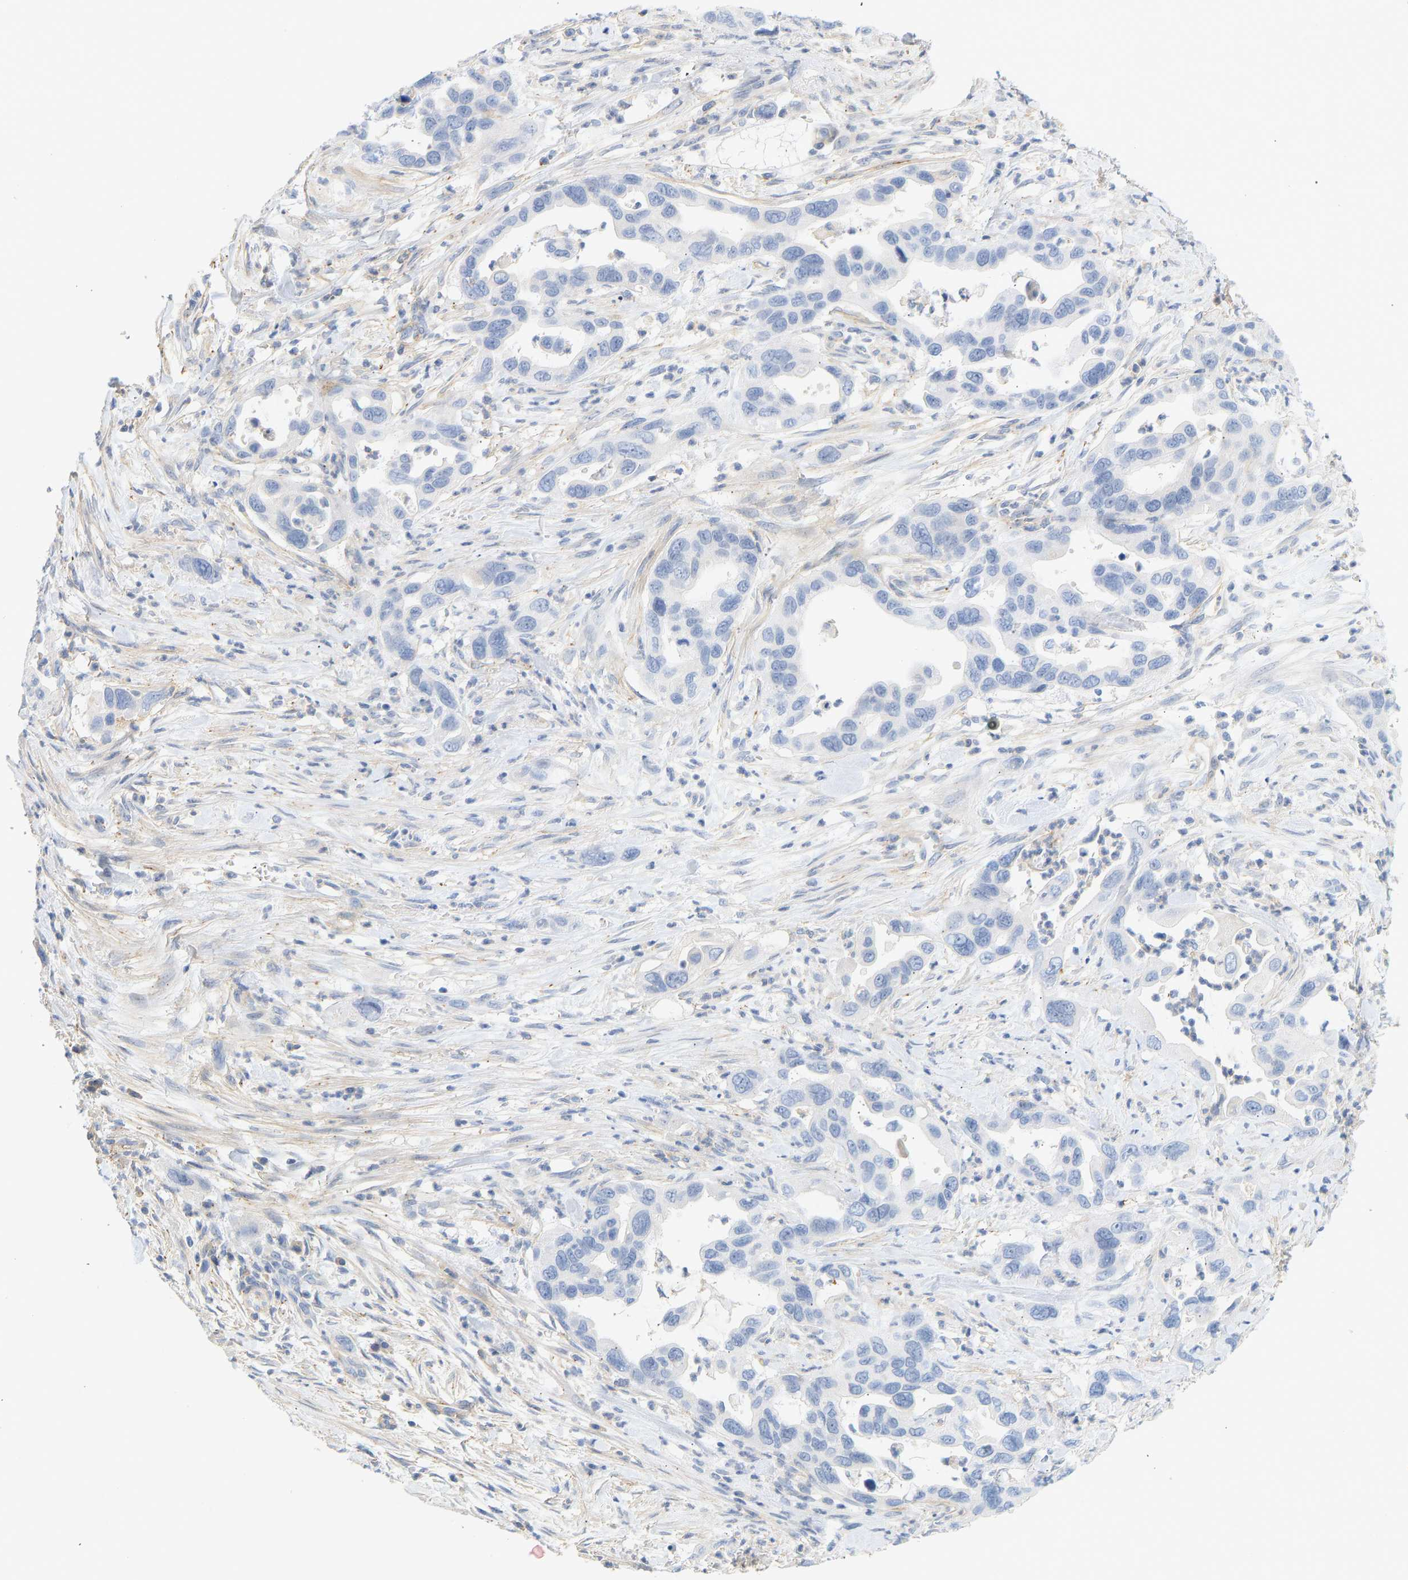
{"staining": {"intensity": "negative", "quantity": "none", "location": "none"}, "tissue": "pancreatic cancer", "cell_type": "Tumor cells", "image_type": "cancer", "snomed": [{"axis": "morphology", "description": "Adenocarcinoma, NOS"}, {"axis": "topography", "description": "Pancreas"}], "caption": "Immunohistochemical staining of pancreatic cancer shows no significant staining in tumor cells. (DAB IHC visualized using brightfield microscopy, high magnification).", "gene": "BVES", "patient": {"sex": "female", "age": 70}}